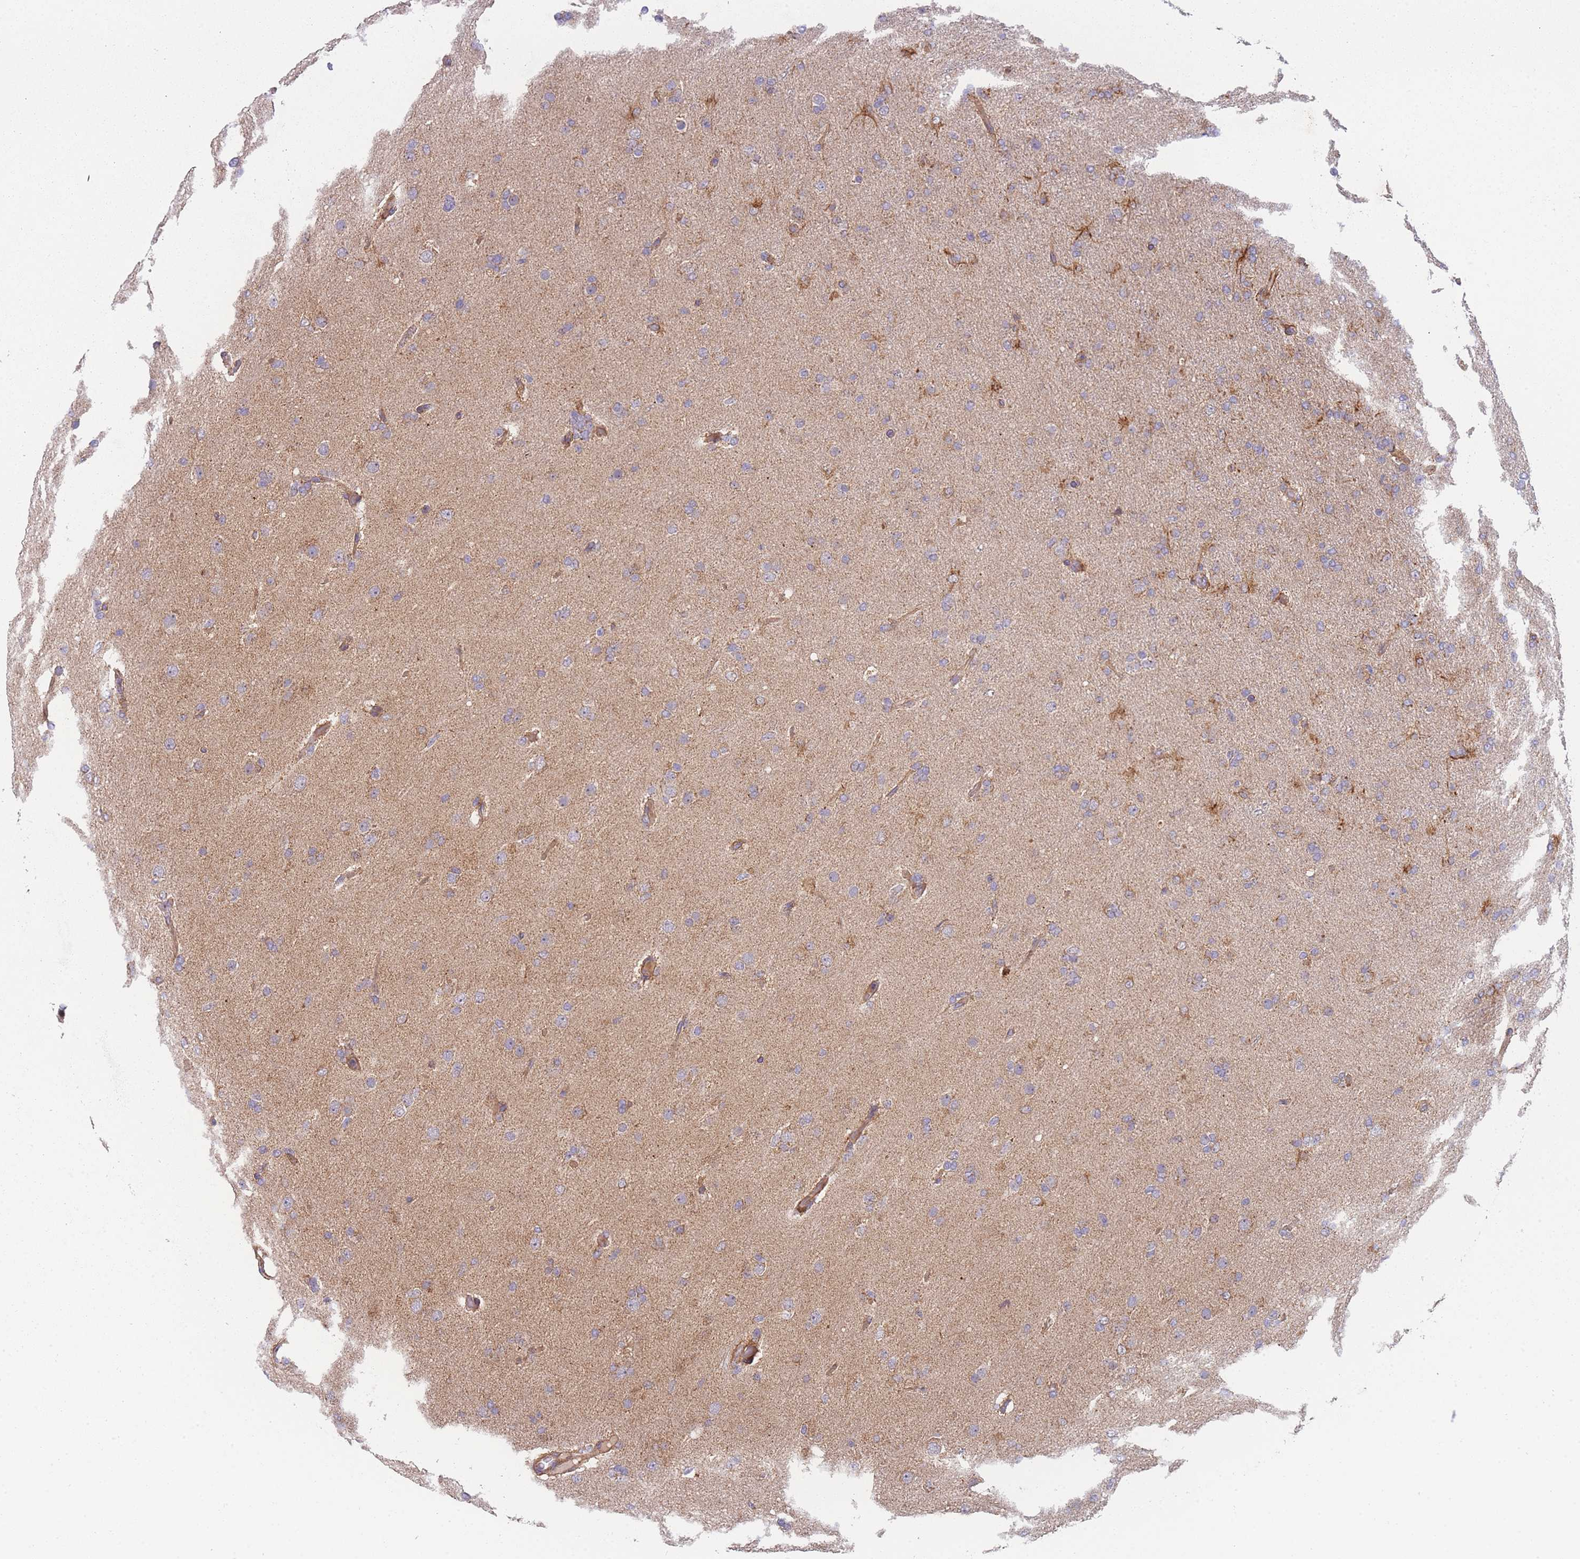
{"staining": {"intensity": "negative", "quantity": "none", "location": "none"}, "tissue": "glioma", "cell_type": "Tumor cells", "image_type": "cancer", "snomed": [{"axis": "morphology", "description": "Glioma, malignant, Low grade"}, {"axis": "topography", "description": "Brain"}], "caption": "This is an immunohistochemistry (IHC) image of human glioma. There is no positivity in tumor cells.", "gene": "MTRES1", "patient": {"sex": "male", "age": 65}}